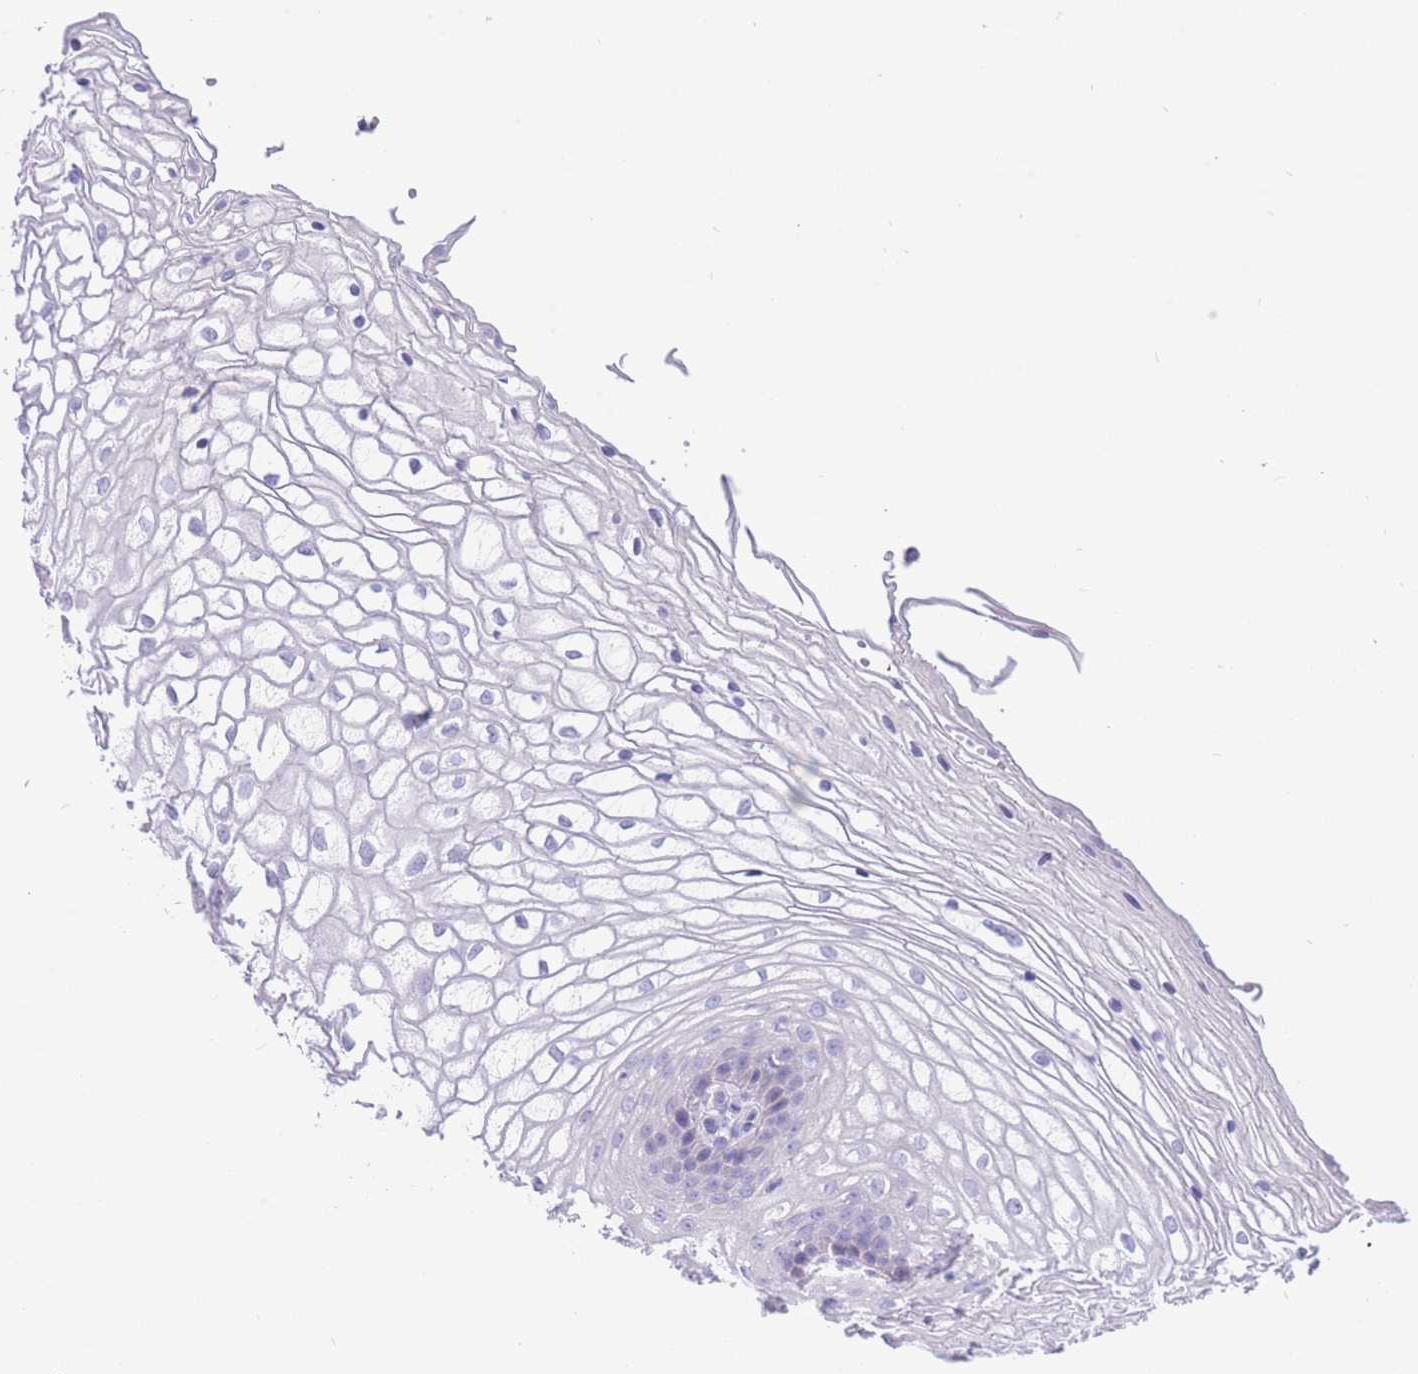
{"staining": {"intensity": "negative", "quantity": "none", "location": "none"}, "tissue": "vagina", "cell_type": "Squamous epithelial cells", "image_type": "normal", "snomed": [{"axis": "morphology", "description": "Normal tissue, NOS"}, {"axis": "topography", "description": "Vagina"}], "caption": "Human vagina stained for a protein using IHC reveals no expression in squamous epithelial cells.", "gene": "SULT1A1", "patient": {"sex": "female", "age": 34}}